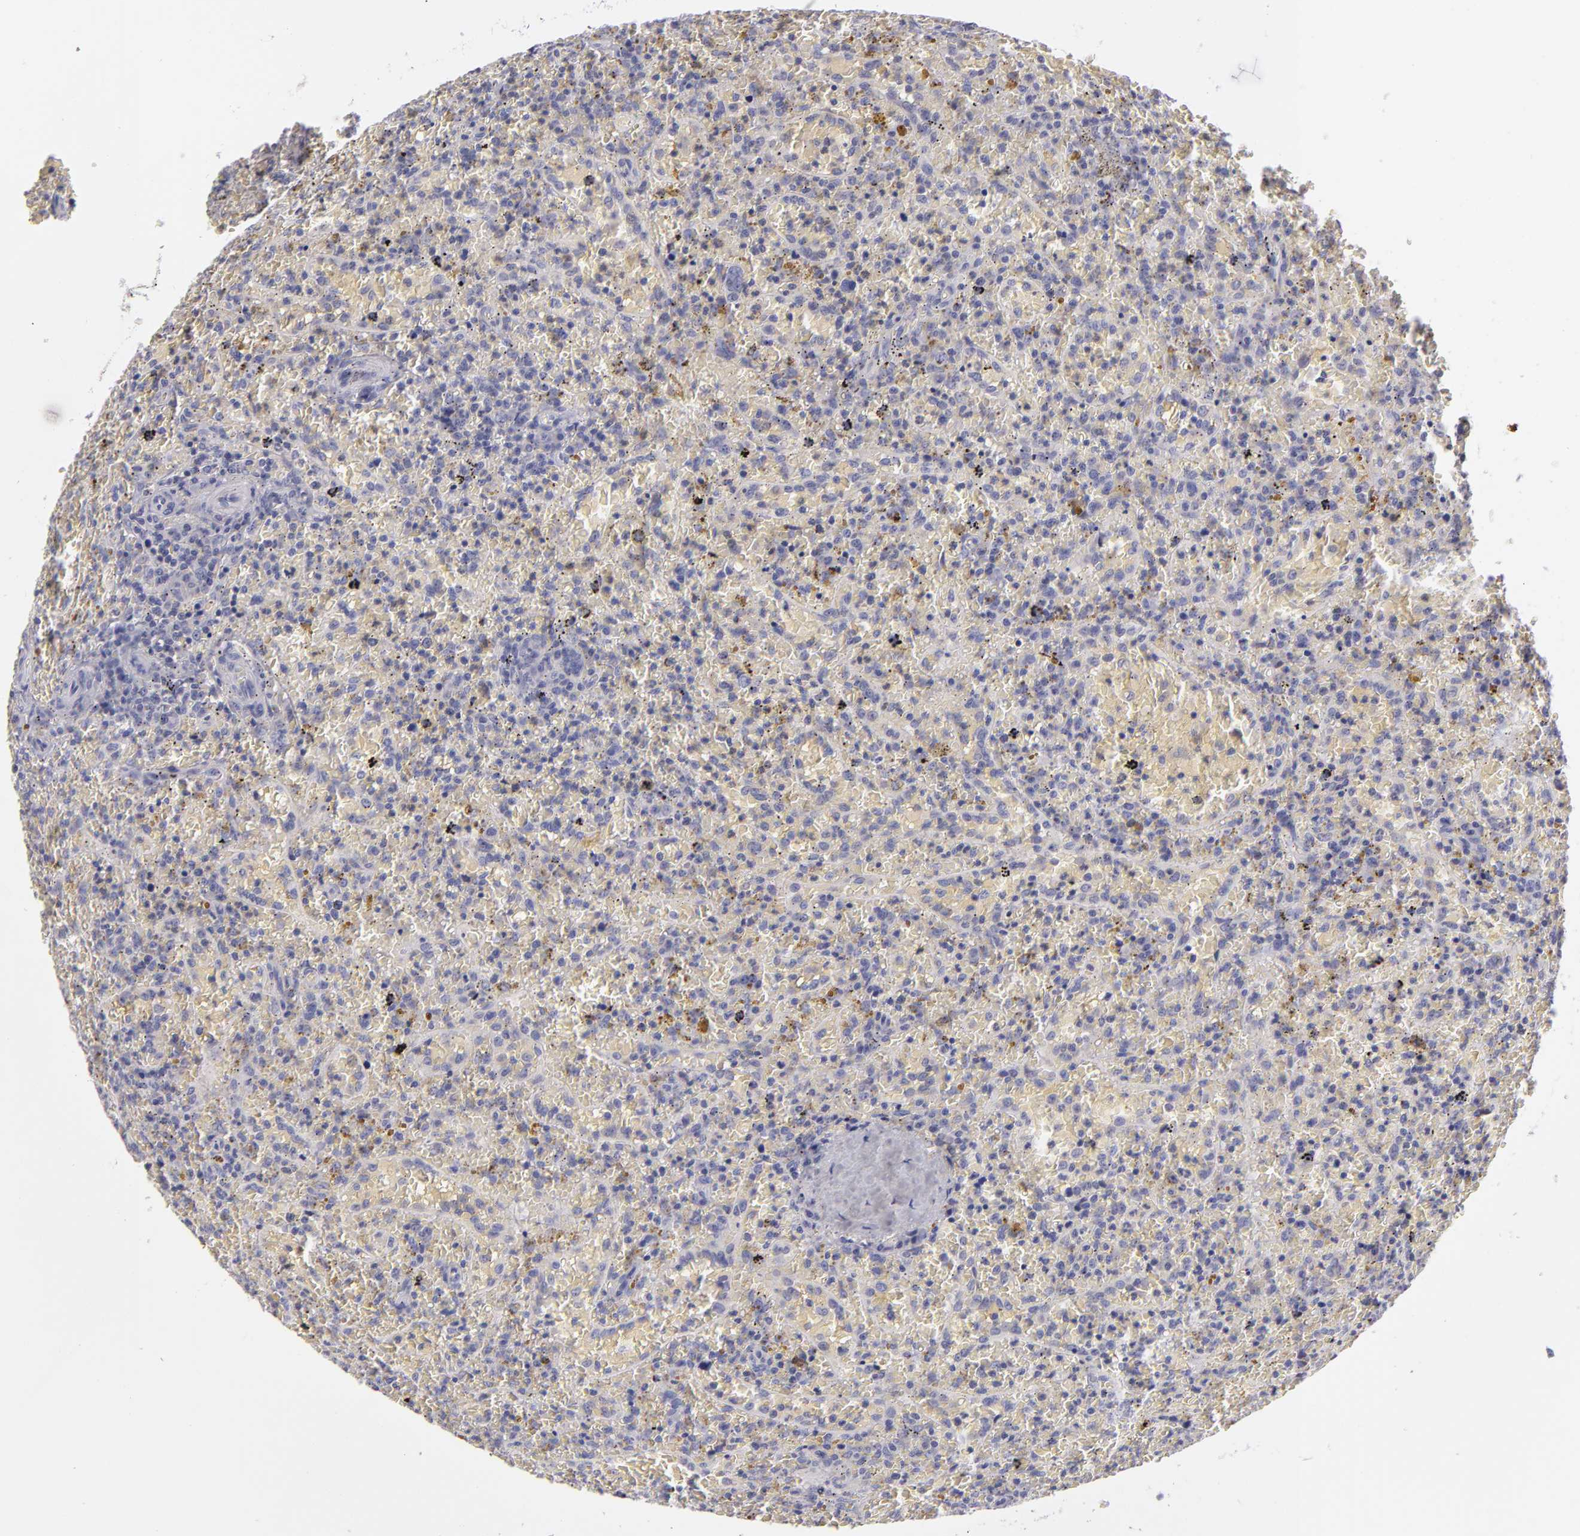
{"staining": {"intensity": "negative", "quantity": "none", "location": "none"}, "tissue": "lymphoma", "cell_type": "Tumor cells", "image_type": "cancer", "snomed": [{"axis": "morphology", "description": "Malignant lymphoma, non-Hodgkin's type, High grade"}, {"axis": "topography", "description": "Spleen"}, {"axis": "topography", "description": "Lymph node"}], "caption": "High power microscopy micrograph of an immunohistochemistry (IHC) histopathology image of high-grade malignant lymphoma, non-Hodgkin's type, revealing no significant staining in tumor cells.", "gene": "TNNC1", "patient": {"sex": "female", "age": 70}}